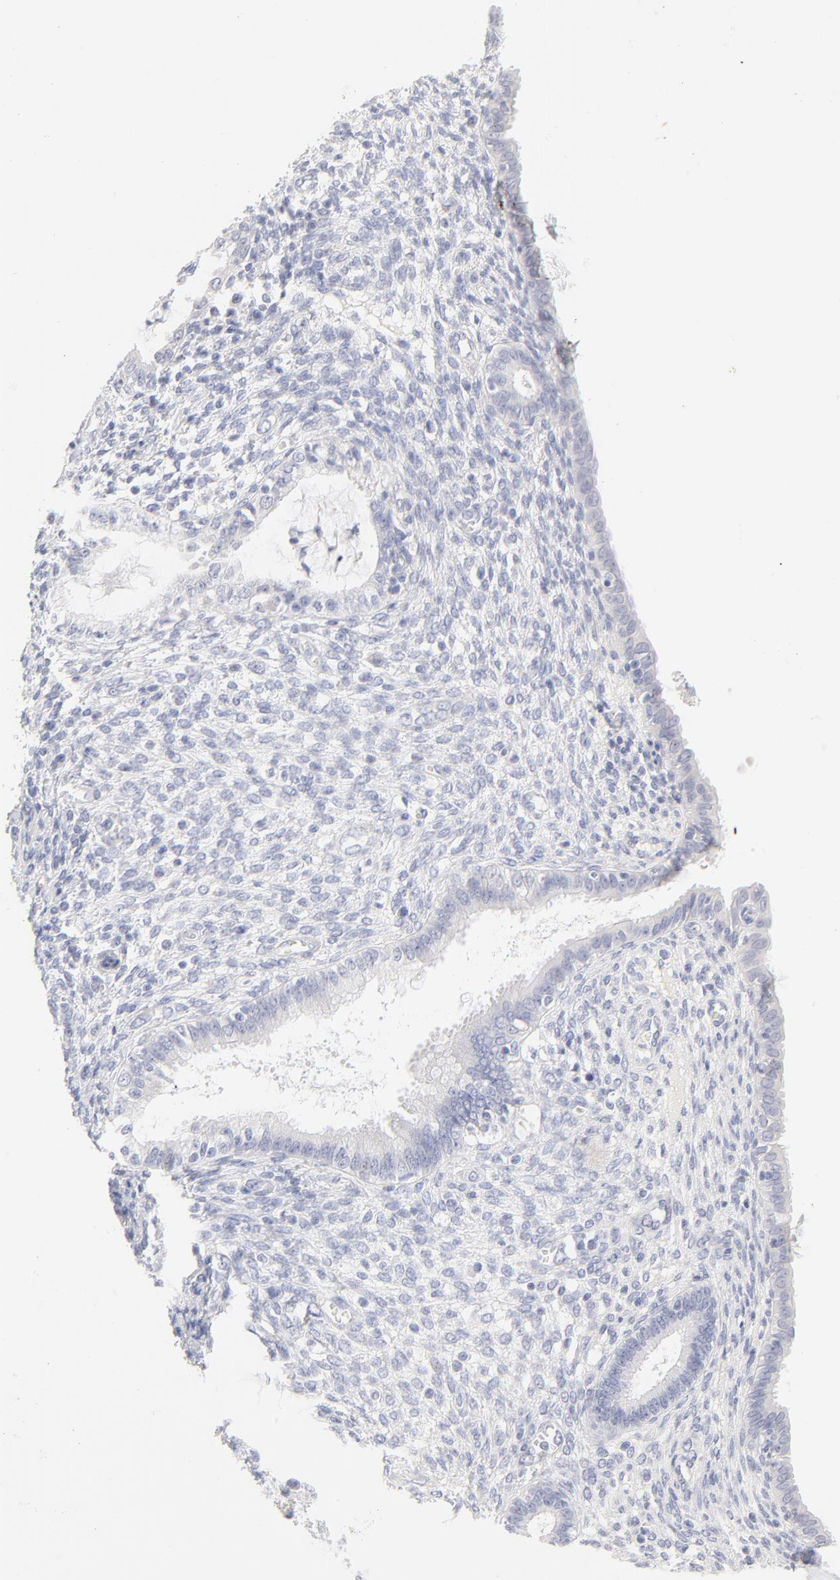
{"staining": {"intensity": "negative", "quantity": "none", "location": "none"}, "tissue": "endometrium", "cell_type": "Cells in endometrial stroma", "image_type": "normal", "snomed": [{"axis": "morphology", "description": "Normal tissue, NOS"}, {"axis": "topography", "description": "Endometrium"}], "caption": "Immunohistochemistry photomicrograph of unremarkable endometrium stained for a protein (brown), which displays no expression in cells in endometrial stroma.", "gene": "NPNT", "patient": {"sex": "female", "age": 72}}